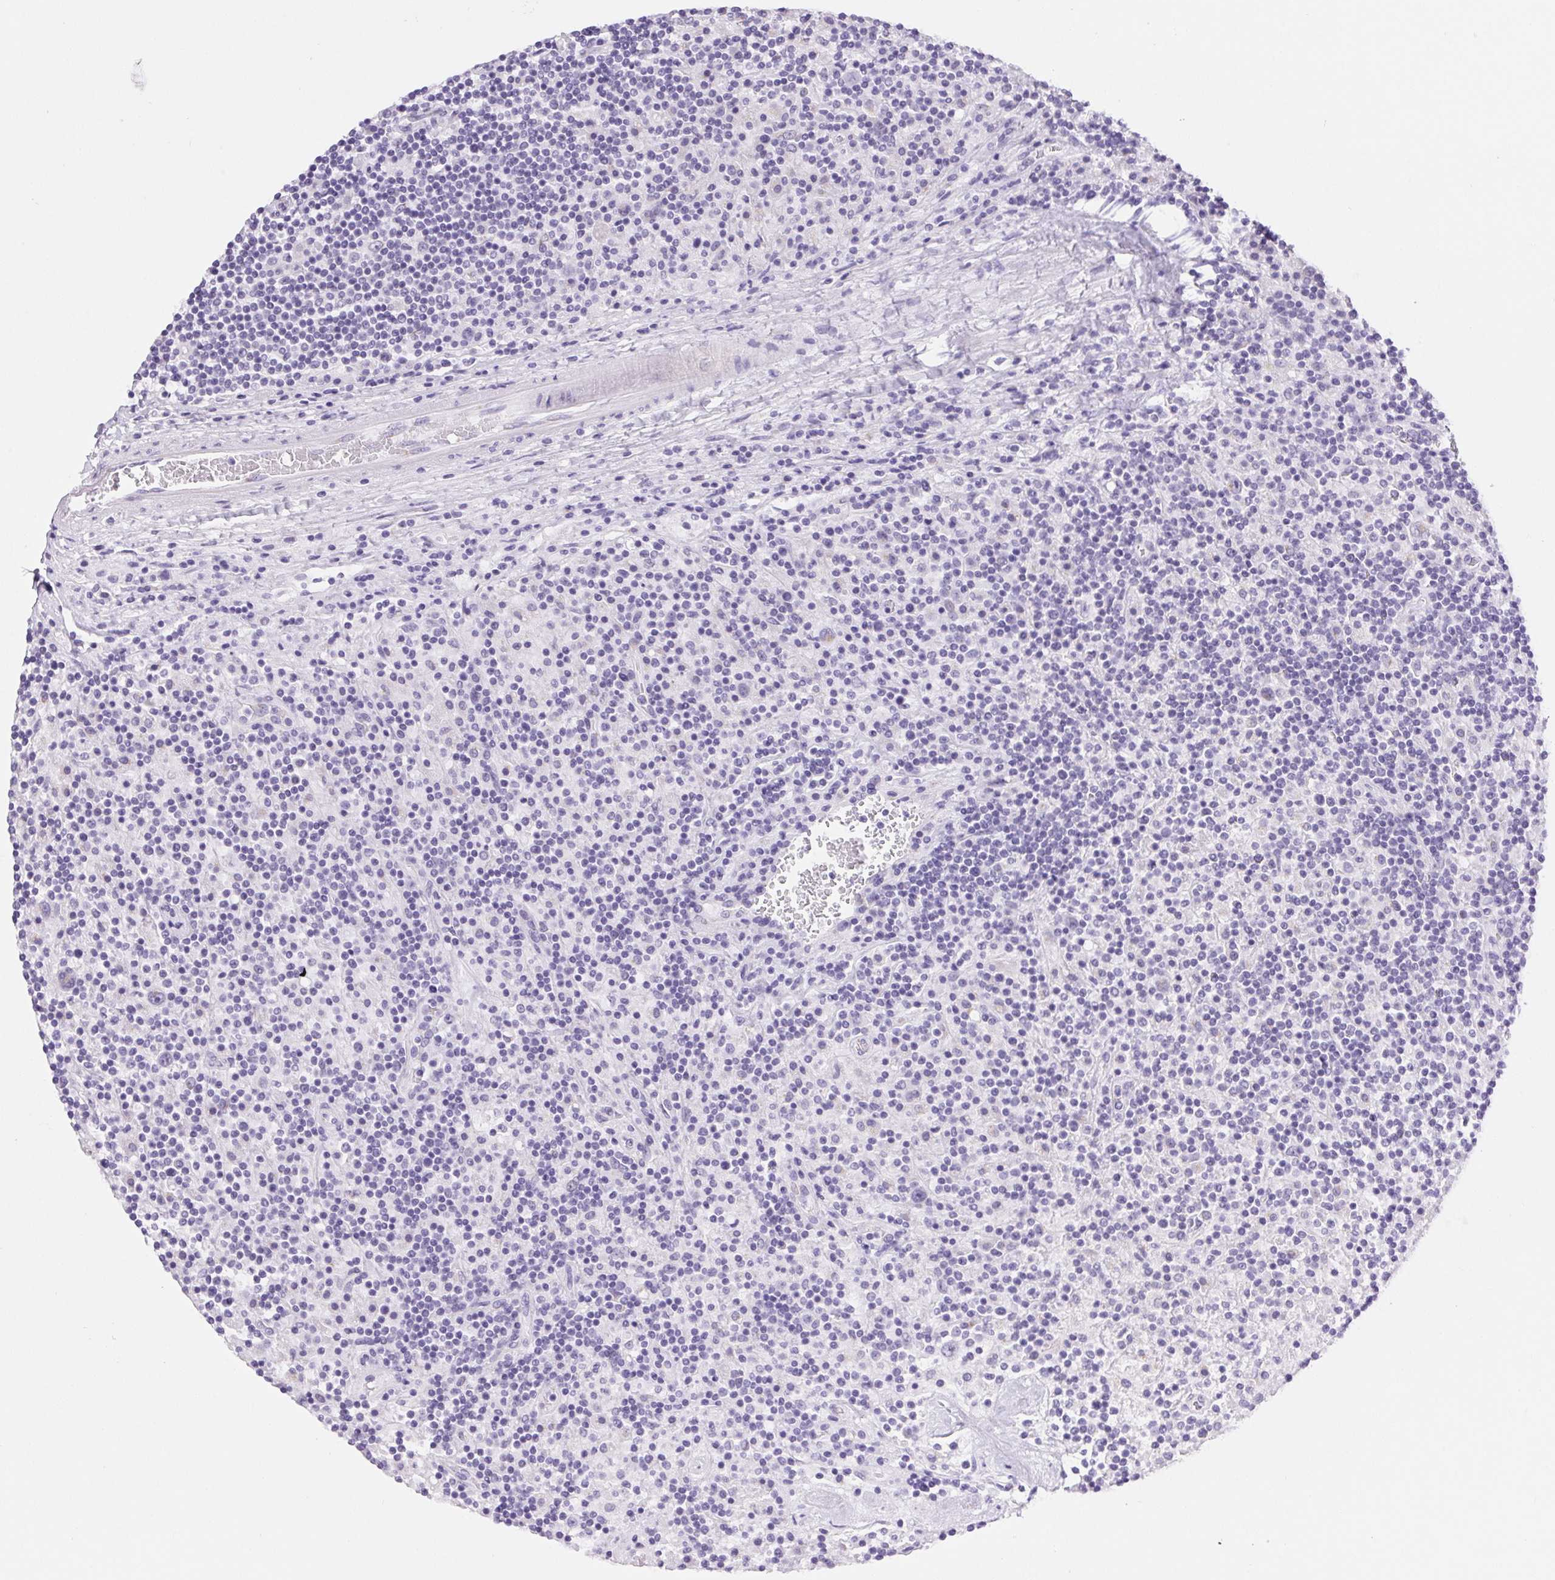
{"staining": {"intensity": "negative", "quantity": "none", "location": "none"}, "tissue": "lymphoma", "cell_type": "Tumor cells", "image_type": "cancer", "snomed": [{"axis": "morphology", "description": "Hodgkin's disease, NOS"}, {"axis": "topography", "description": "Lymph node"}], "caption": "The micrograph displays no staining of tumor cells in Hodgkin's disease. Brightfield microscopy of IHC stained with DAB (3,3'-diaminobenzidine) (brown) and hematoxylin (blue), captured at high magnification.", "gene": "SERPINB3", "patient": {"sex": "male", "age": 70}}